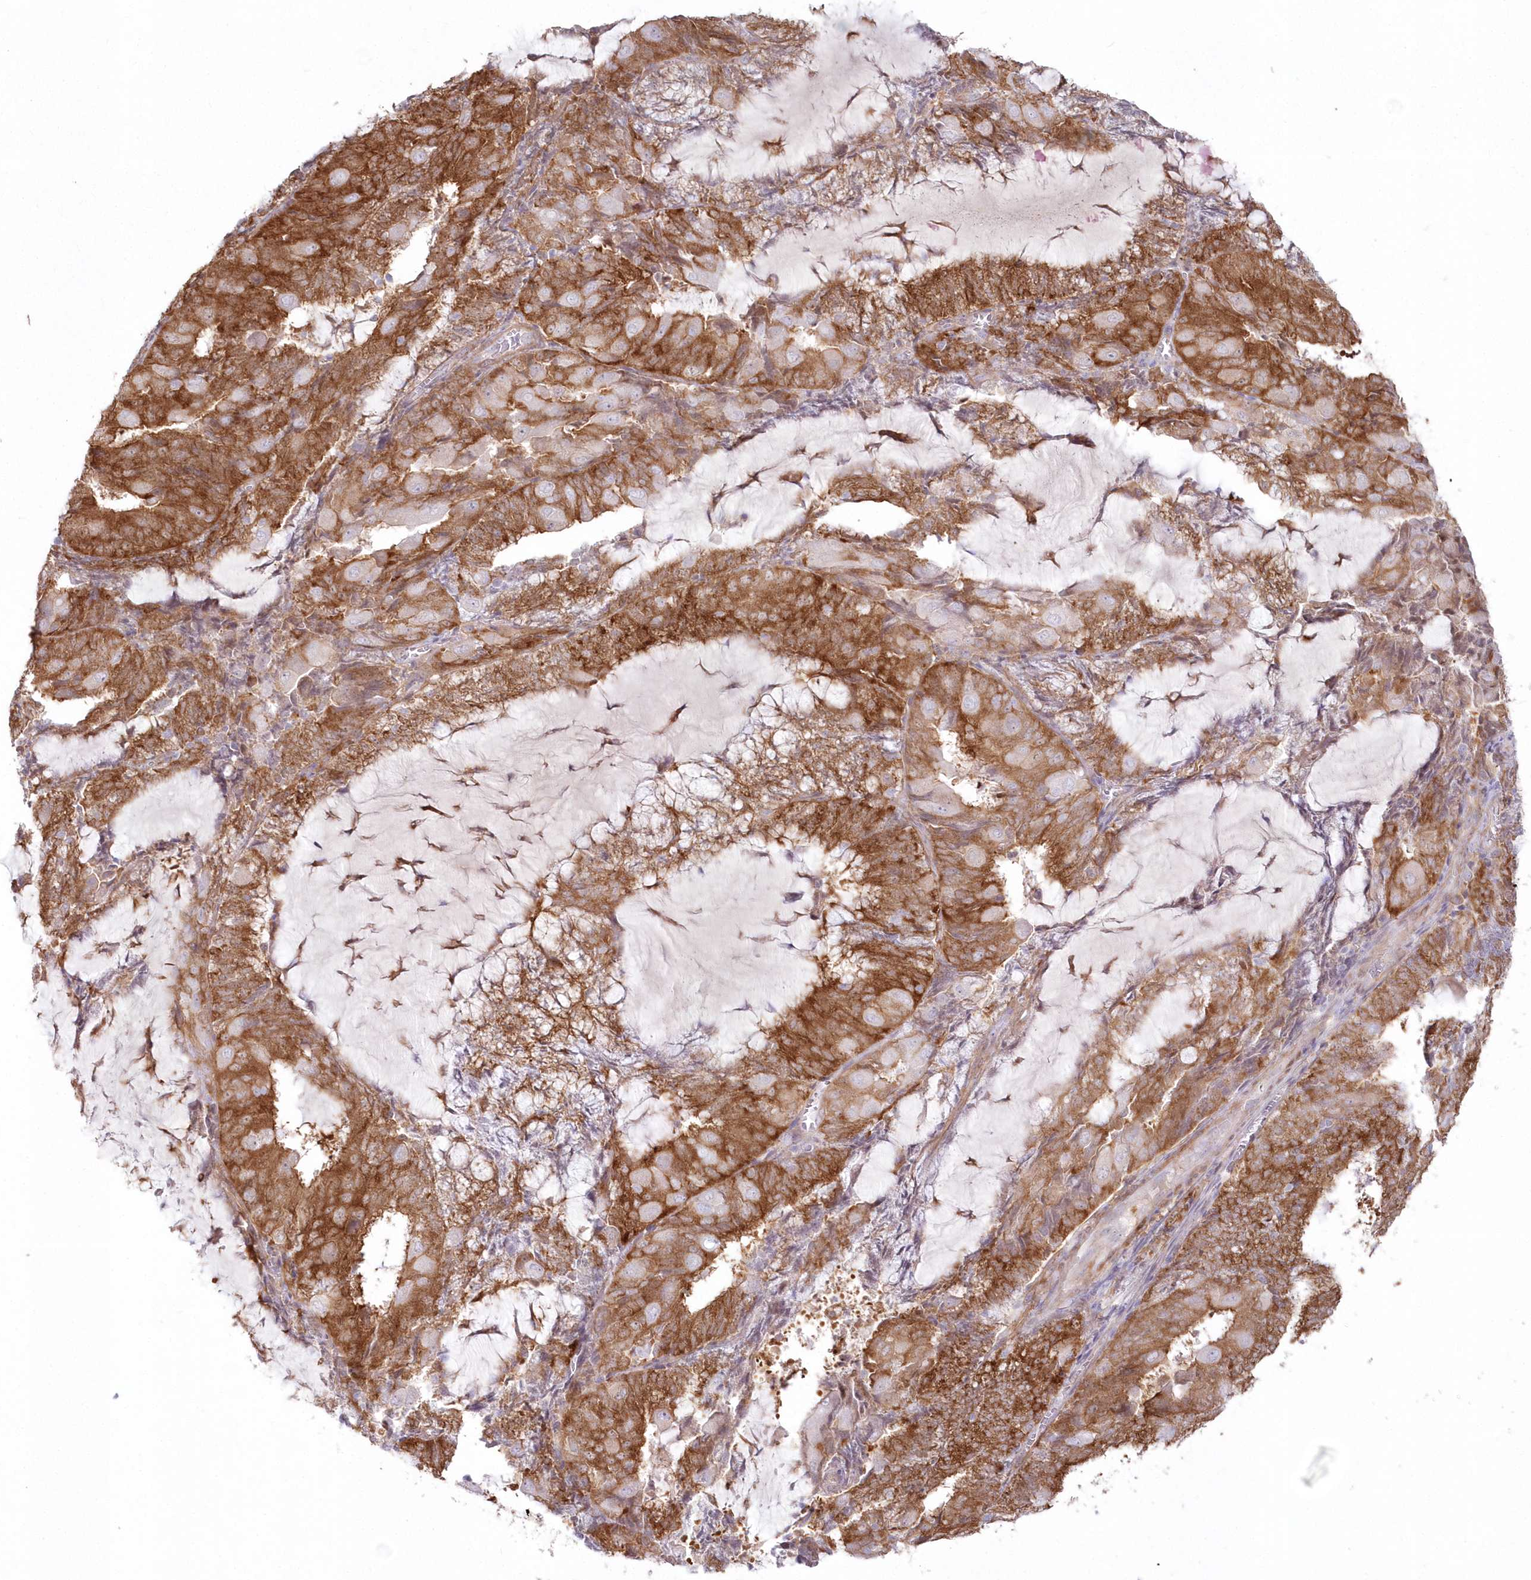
{"staining": {"intensity": "strong", "quantity": ">75%", "location": "cytoplasmic/membranous"}, "tissue": "endometrial cancer", "cell_type": "Tumor cells", "image_type": "cancer", "snomed": [{"axis": "morphology", "description": "Adenocarcinoma, NOS"}, {"axis": "topography", "description": "Endometrium"}], "caption": "Approximately >75% of tumor cells in adenocarcinoma (endometrial) exhibit strong cytoplasmic/membranous protein expression as visualized by brown immunohistochemical staining.", "gene": "SH3PXD2B", "patient": {"sex": "female", "age": 81}}